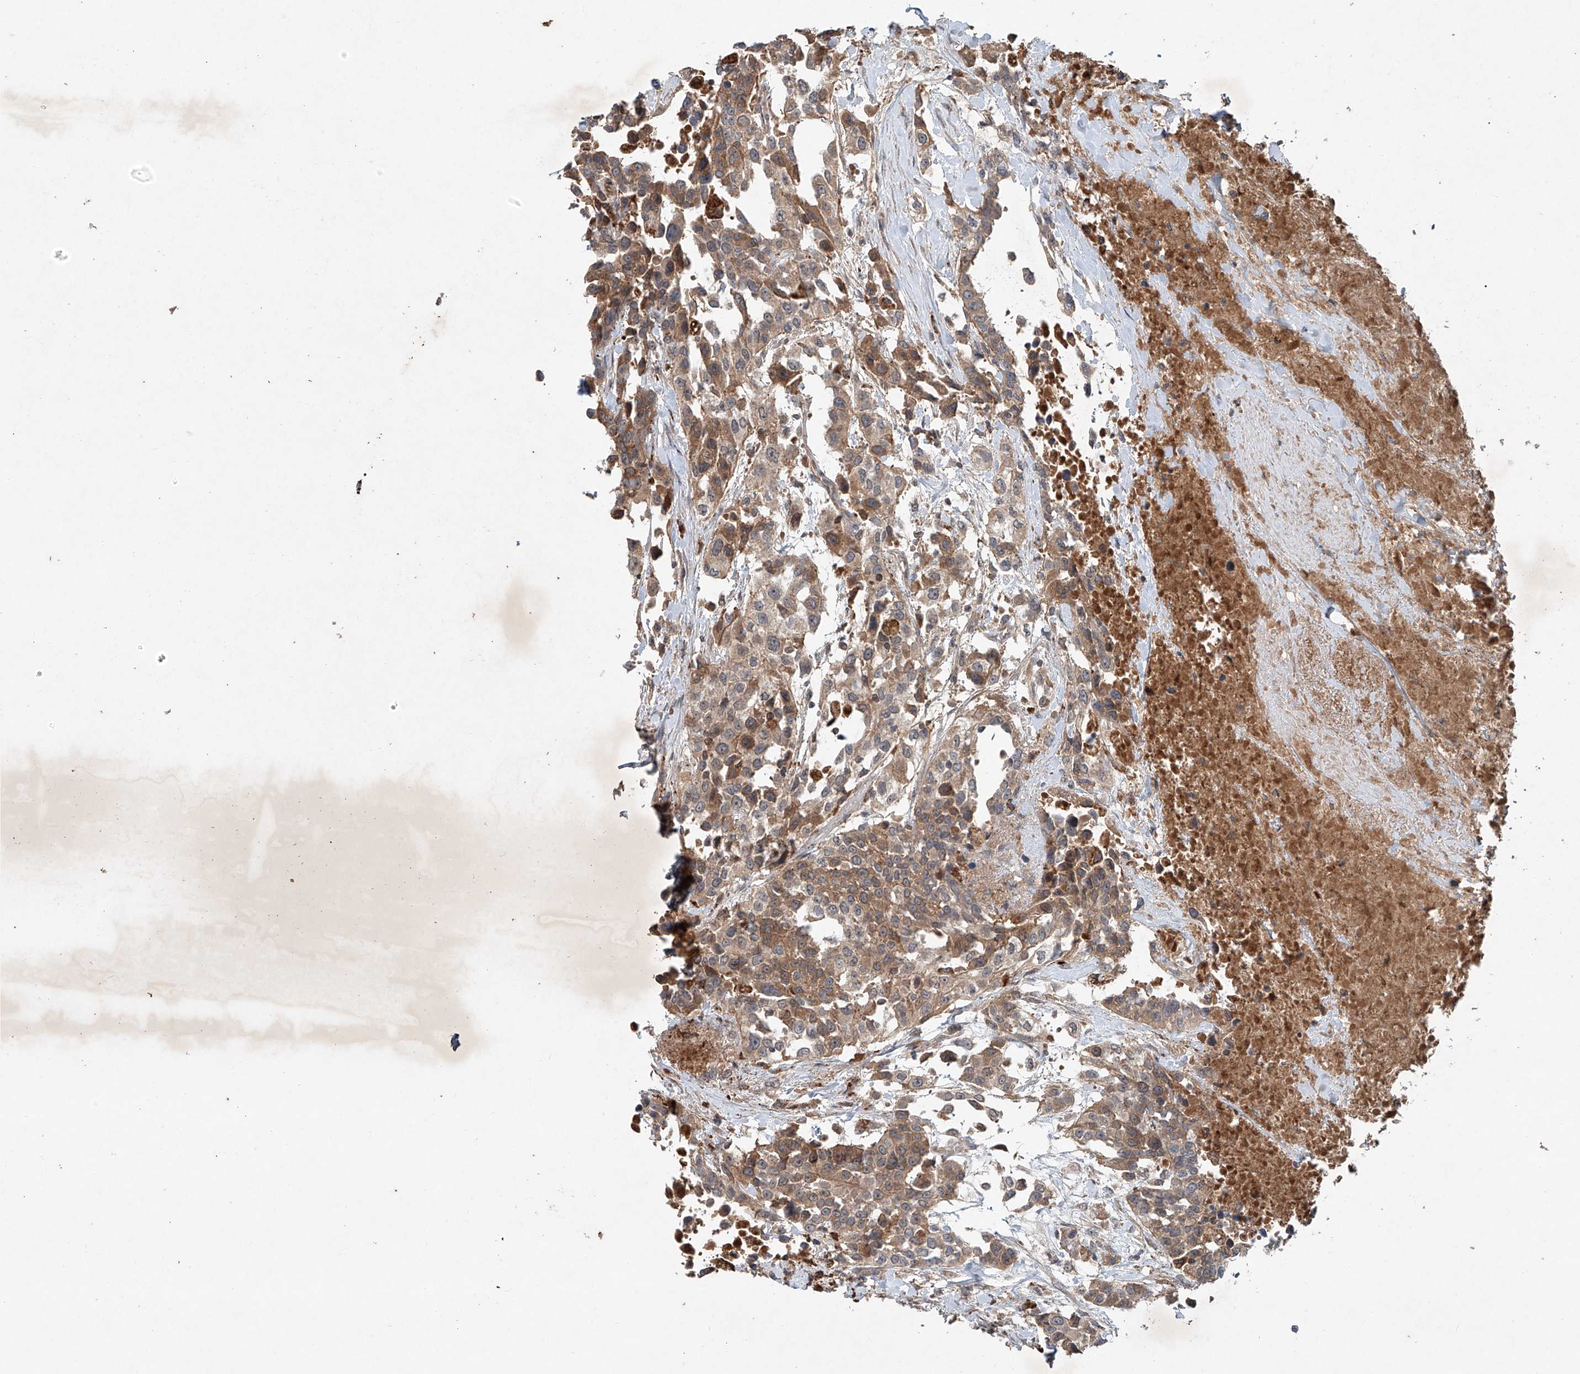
{"staining": {"intensity": "moderate", "quantity": ">75%", "location": "cytoplasmic/membranous"}, "tissue": "urothelial cancer", "cell_type": "Tumor cells", "image_type": "cancer", "snomed": [{"axis": "morphology", "description": "Urothelial carcinoma, High grade"}, {"axis": "topography", "description": "Urinary bladder"}], "caption": "A brown stain labels moderate cytoplasmic/membranous positivity of a protein in high-grade urothelial carcinoma tumor cells.", "gene": "IER5", "patient": {"sex": "female", "age": 80}}